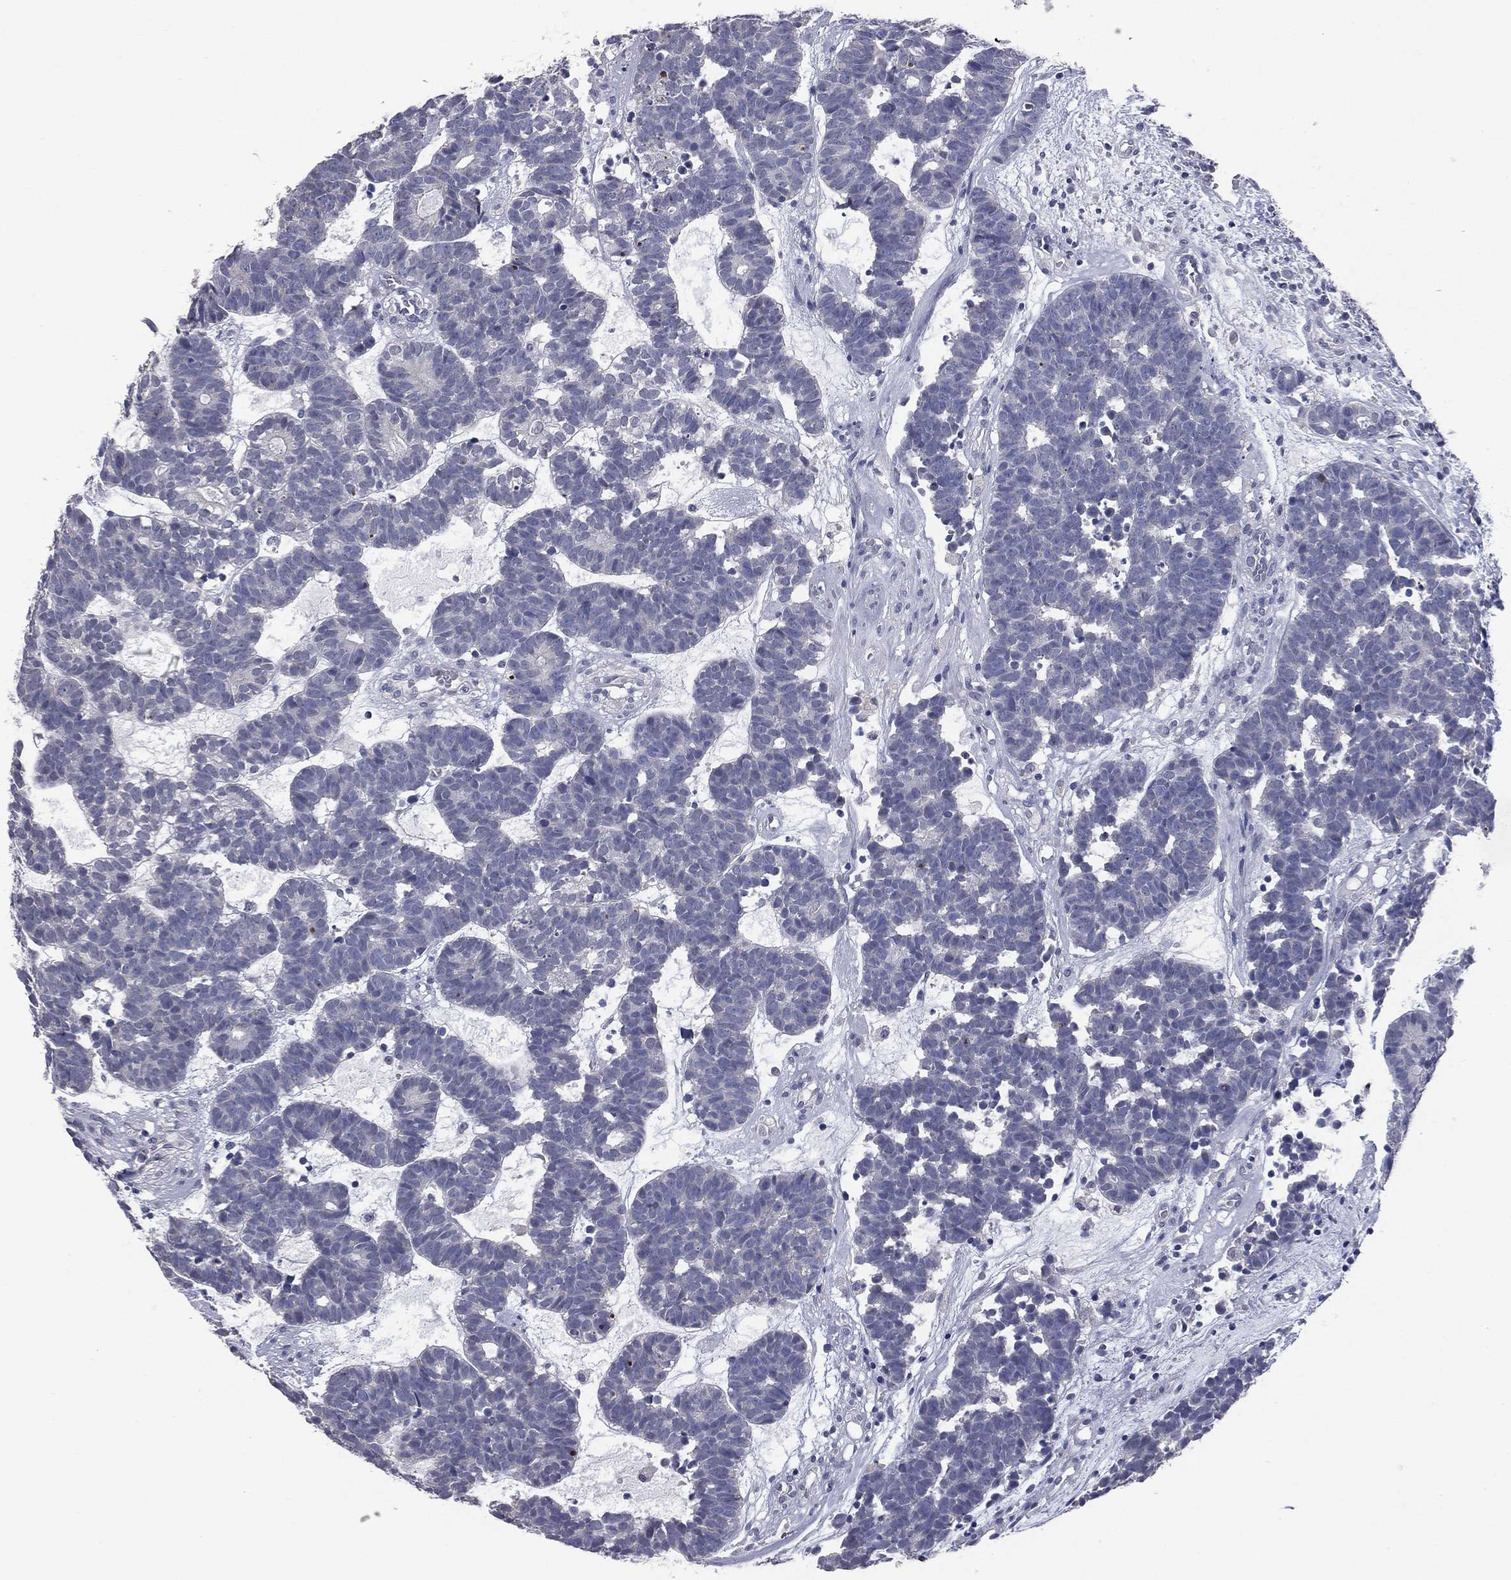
{"staining": {"intensity": "negative", "quantity": "none", "location": "none"}, "tissue": "head and neck cancer", "cell_type": "Tumor cells", "image_type": "cancer", "snomed": [{"axis": "morphology", "description": "Adenocarcinoma, NOS"}, {"axis": "topography", "description": "Head-Neck"}], "caption": "This is a image of immunohistochemistry staining of head and neck cancer (adenocarcinoma), which shows no staining in tumor cells. (DAB immunohistochemistry (IHC) visualized using brightfield microscopy, high magnification).", "gene": "DMKN", "patient": {"sex": "female", "age": 81}}